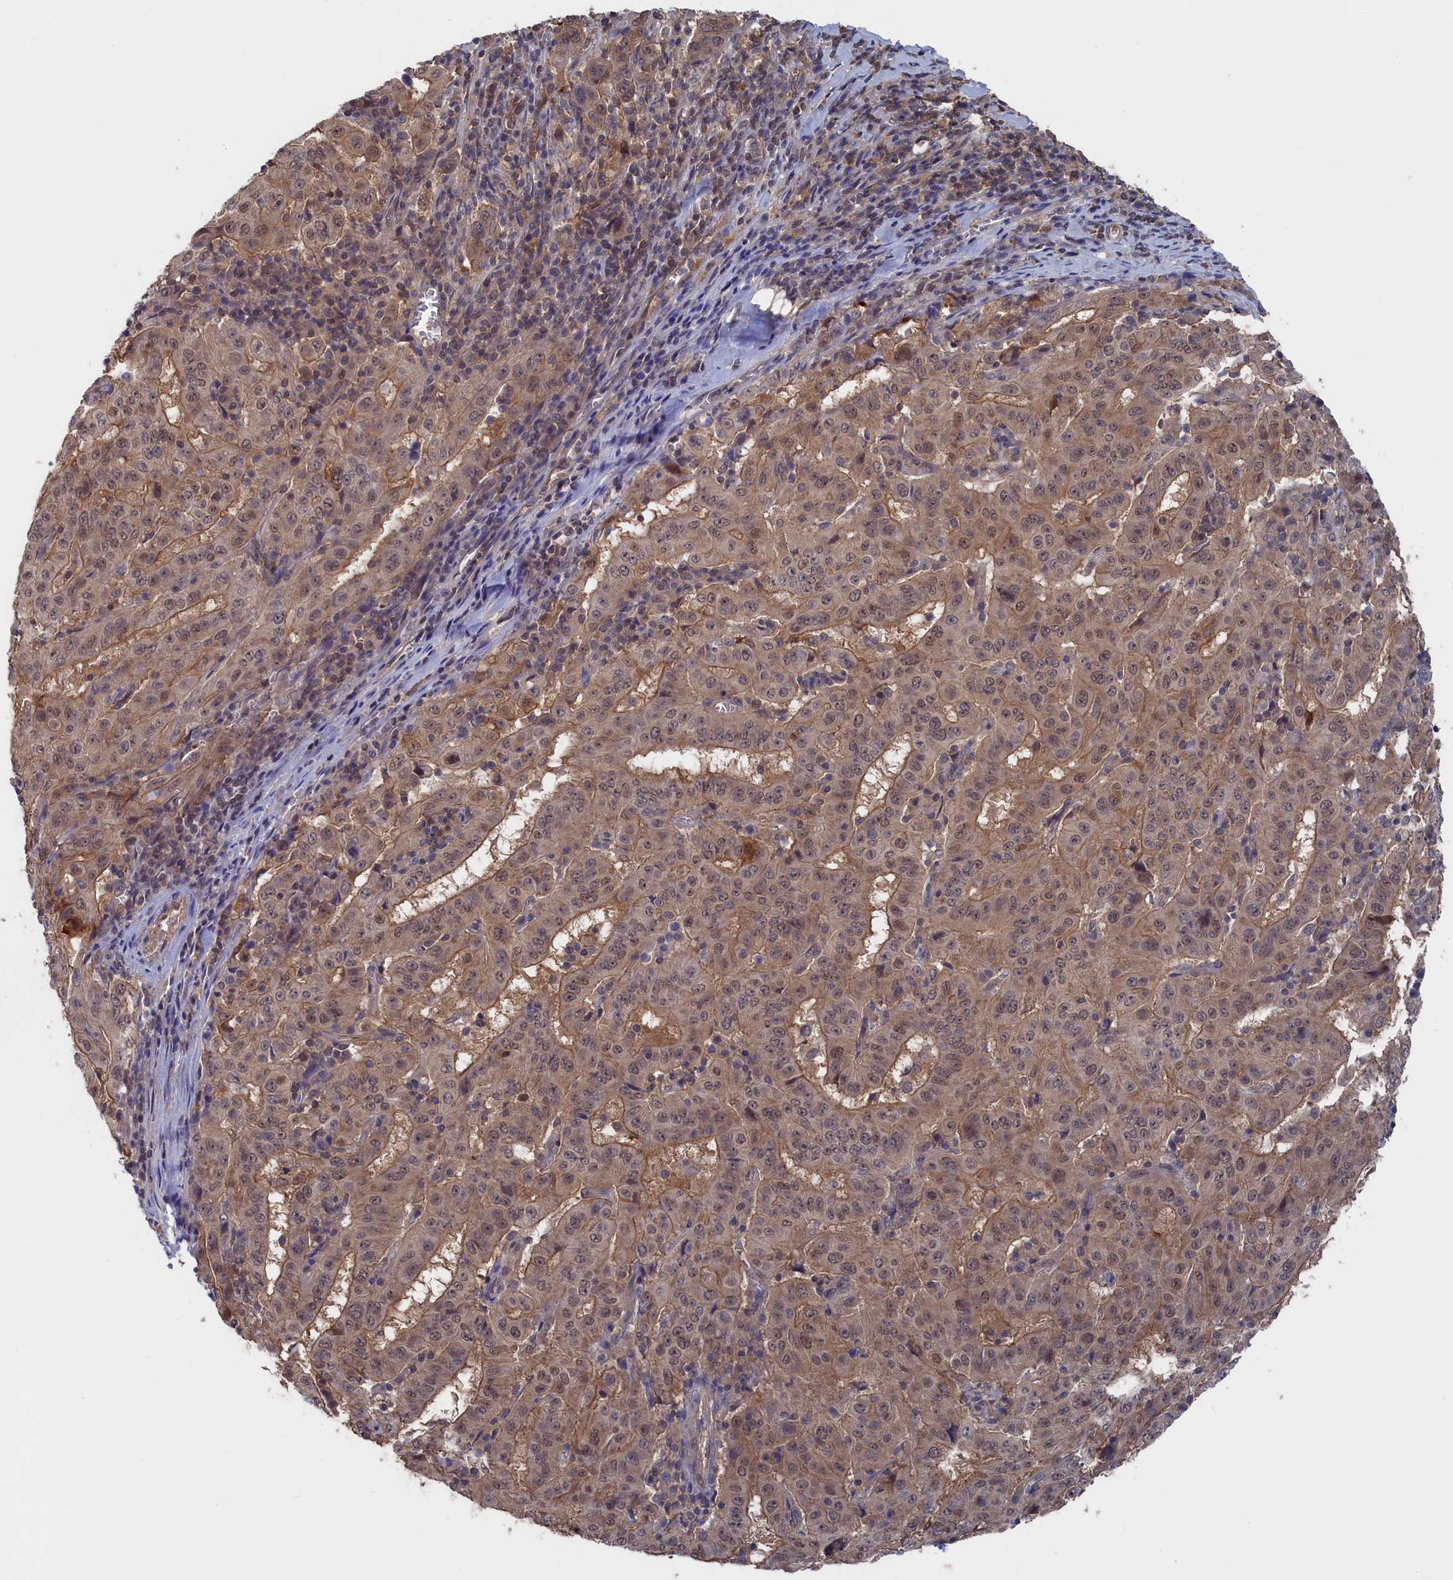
{"staining": {"intensity": "moderate", "quantity": "25%-75%", "location": "cytoplasmic/membranous,nuclear"}, "tissue": "pancreatic cancer", "cell_type": "Tumor cells", "image_type": "cancer", "snomed": [{"axis": "morphology", "description": "Adenocarcinoma, NOS"}, {"axis": "topography", "description": "Pancreas"}], "caption": "Moderate cytoplasmic/membranous and nuclear expression for a protein is appreciated in about 25%-75% of tumor cells of adenocarcinoma (pancreatic) using immunohistochemistry.", "gene": "NUTF2", "patient": {"sex": "male", "age": 63}}